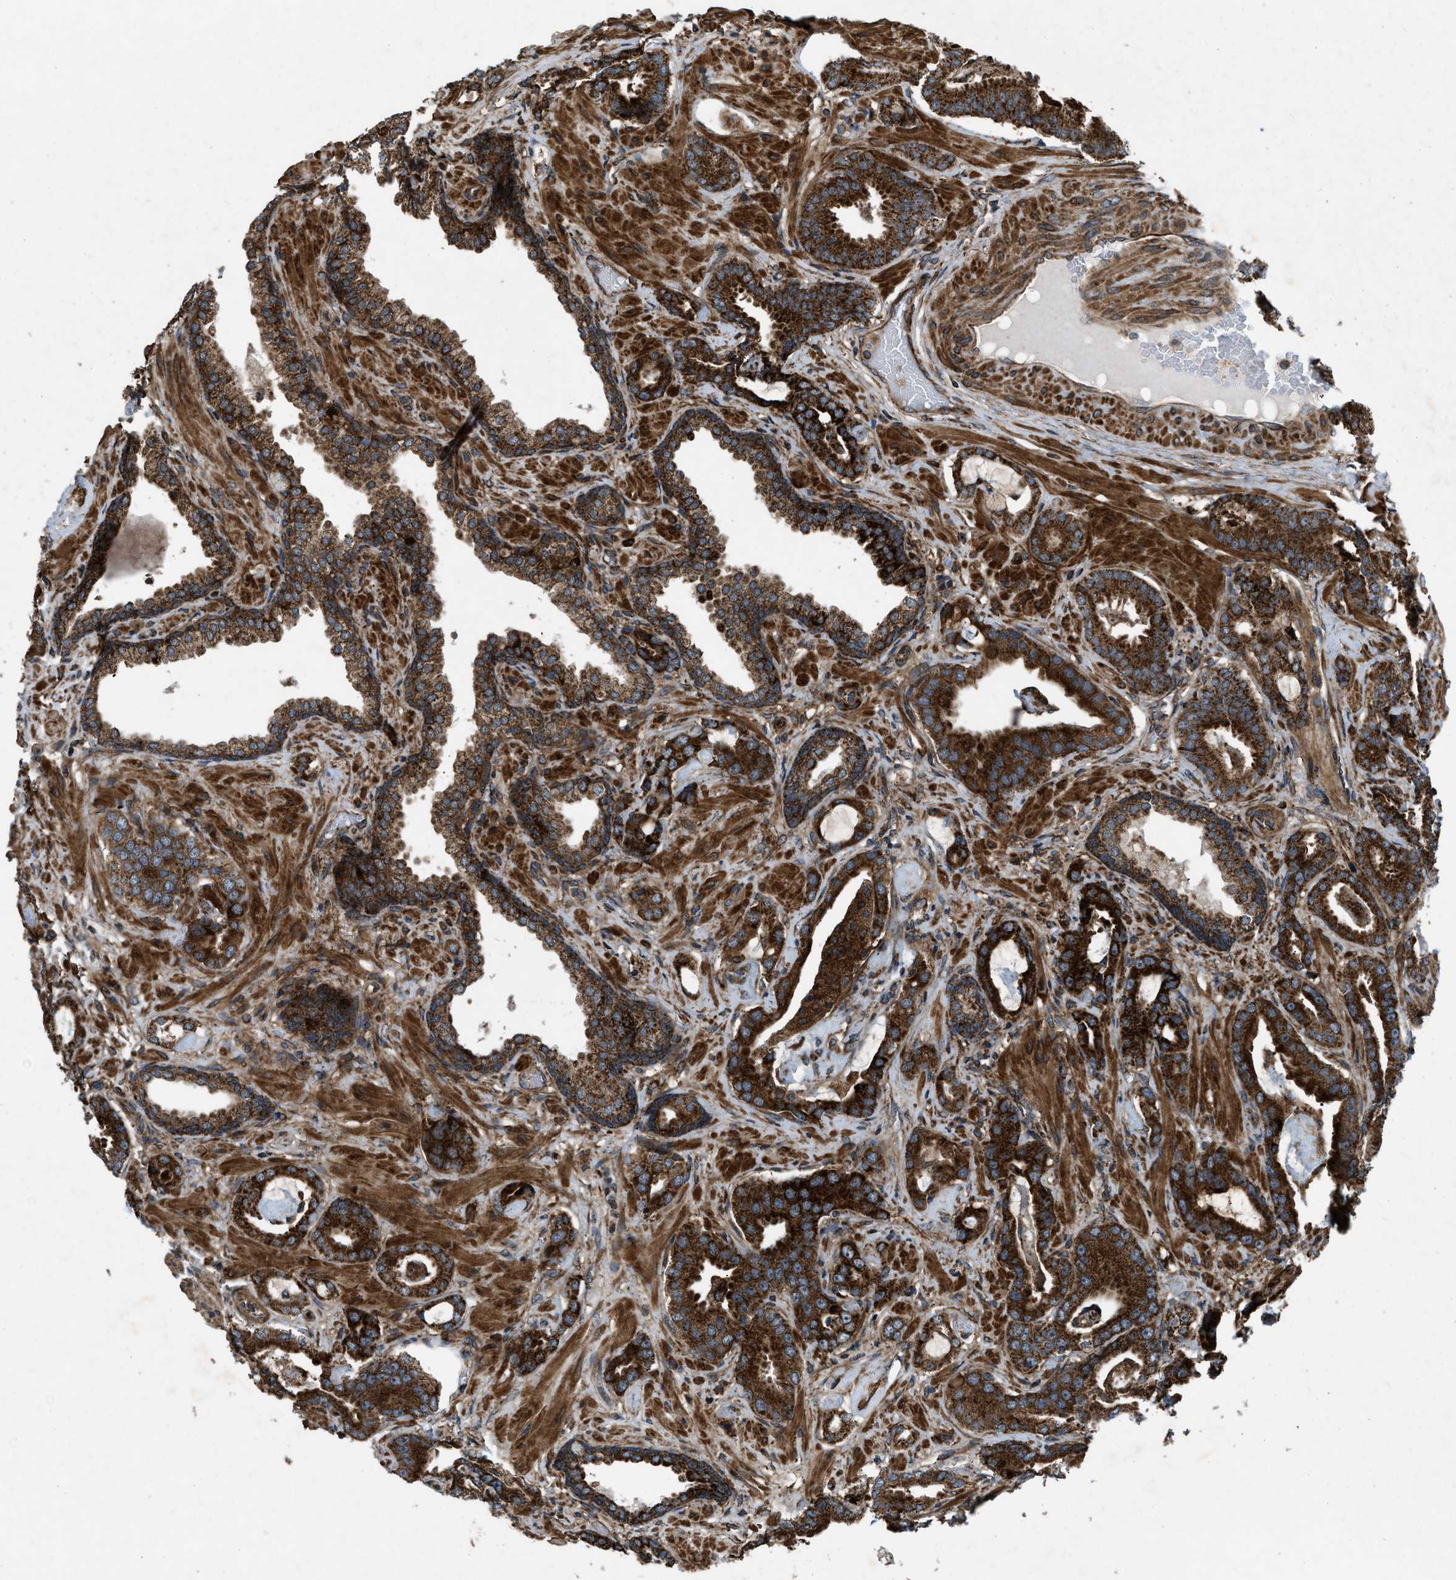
{"staining": {"intensity": "strong", "quantity": ">75%", "location": "cytoplasmic/membranous"}, "tissue": "prostate cancer", "cell_type": "Tumor cells", "image_type": "cancer", "snomed": [{"axis": "morphology", "description": "Adenocarcinoma, Low grade"}, {"axis": "topography", "description": "Prostate"}], "caption": "Prostate cancer stained with a protein marker shows strong staining in tumor cells.", "gene": "PER3", "patient": {"sex": "male", "age": 53}}